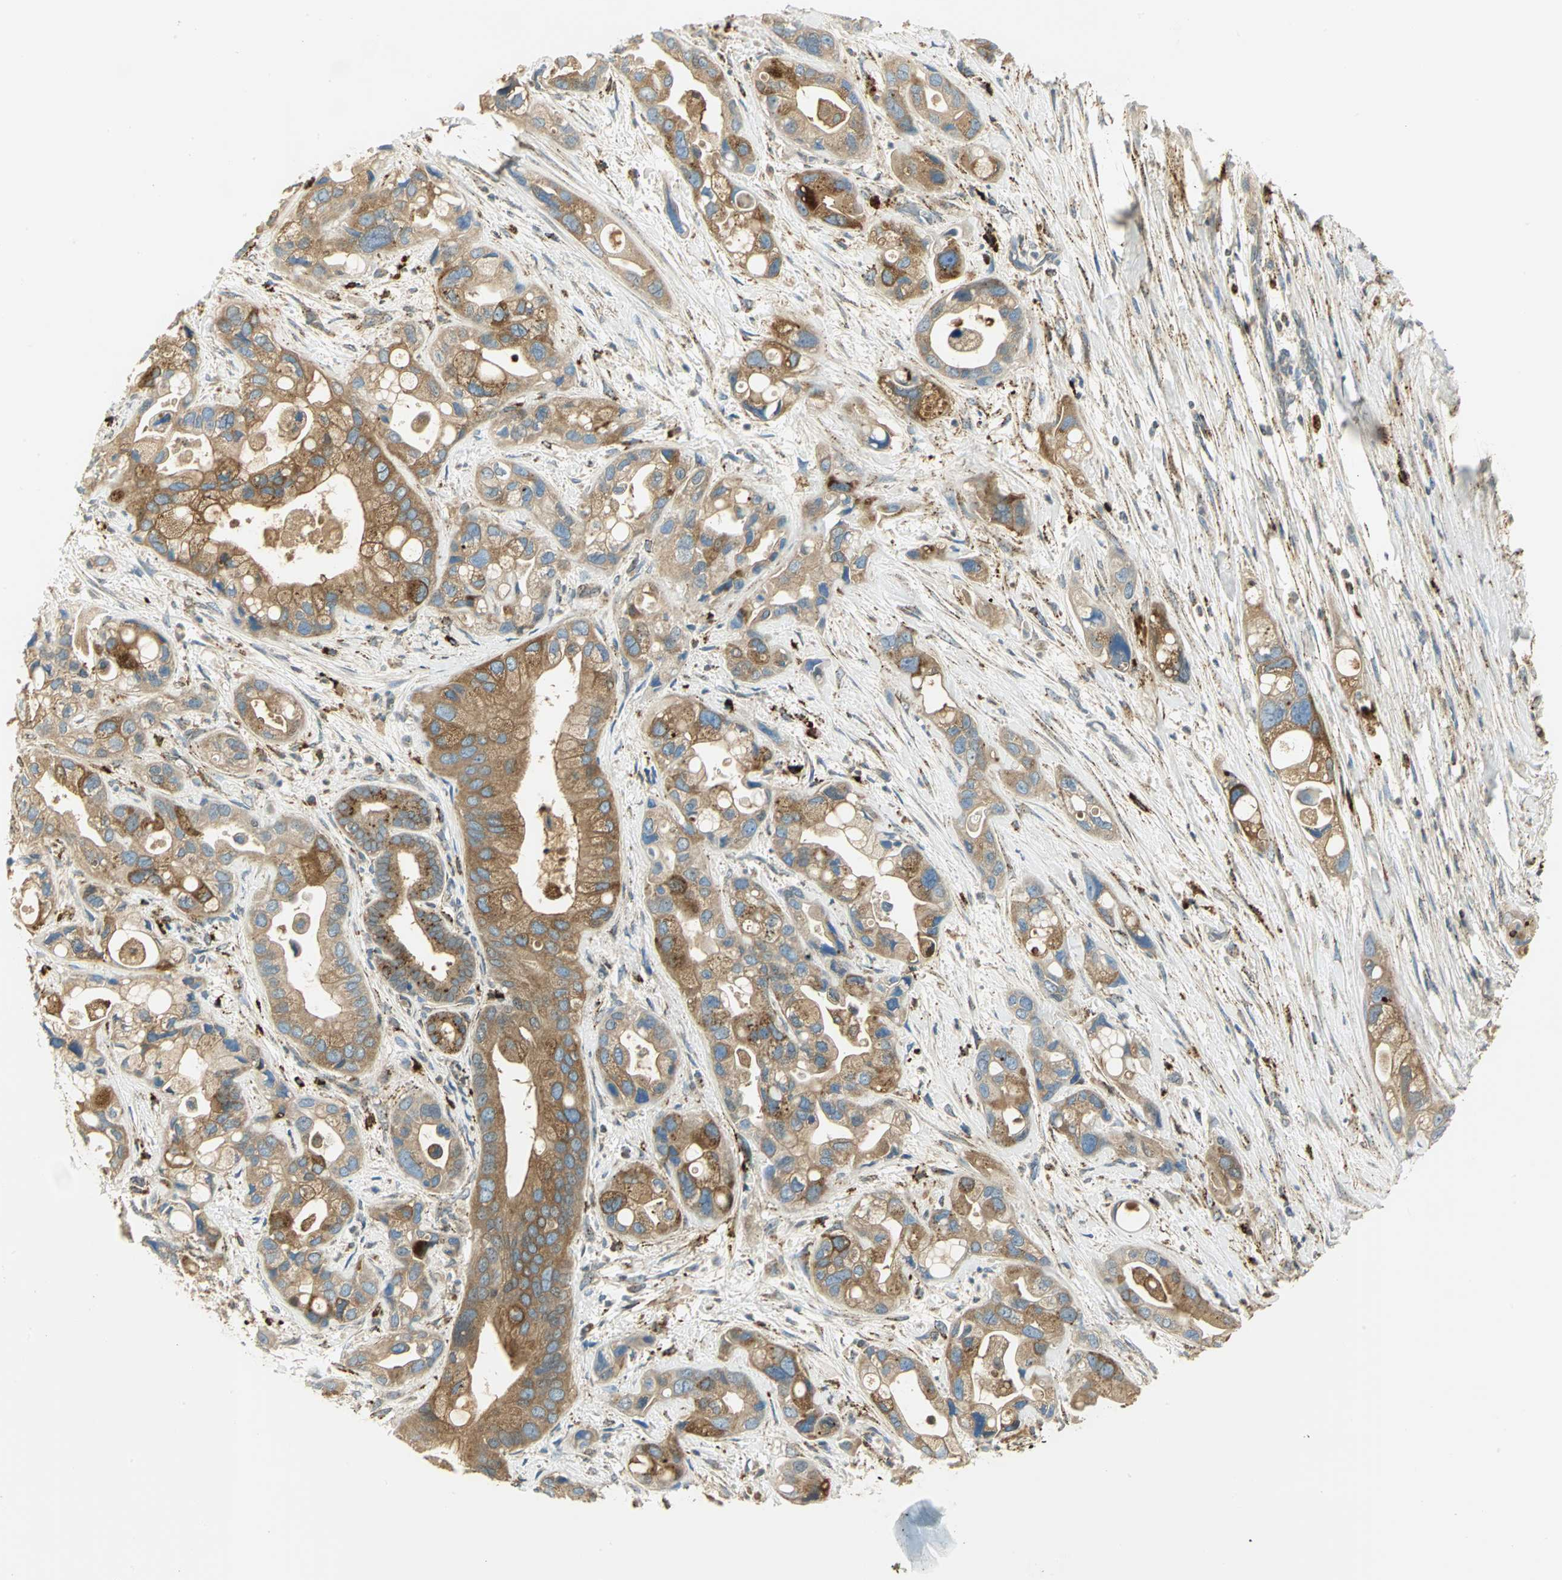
{"staining": {"intensity": "moderate", "quantity": ">75%", "location": "cytoplasmic/membranous"}, "tissue": "pancreatic cancer", "cell_type": "Tumor cells", "image_type": "cancer", "snomed": [{"axis": "morphology", "description": "Adenocarcinoma, NOS"}, {"axis": "topography", "description": "Pancreas"}], "caption": "IHC (DAB) staining of pancreatic cancer demonstrates moderate cytoplasmic/membranous protein expression in about >75% of tumor cells.", "gene": "ARSA", "patient": {"sex": "female", "age": 77}}